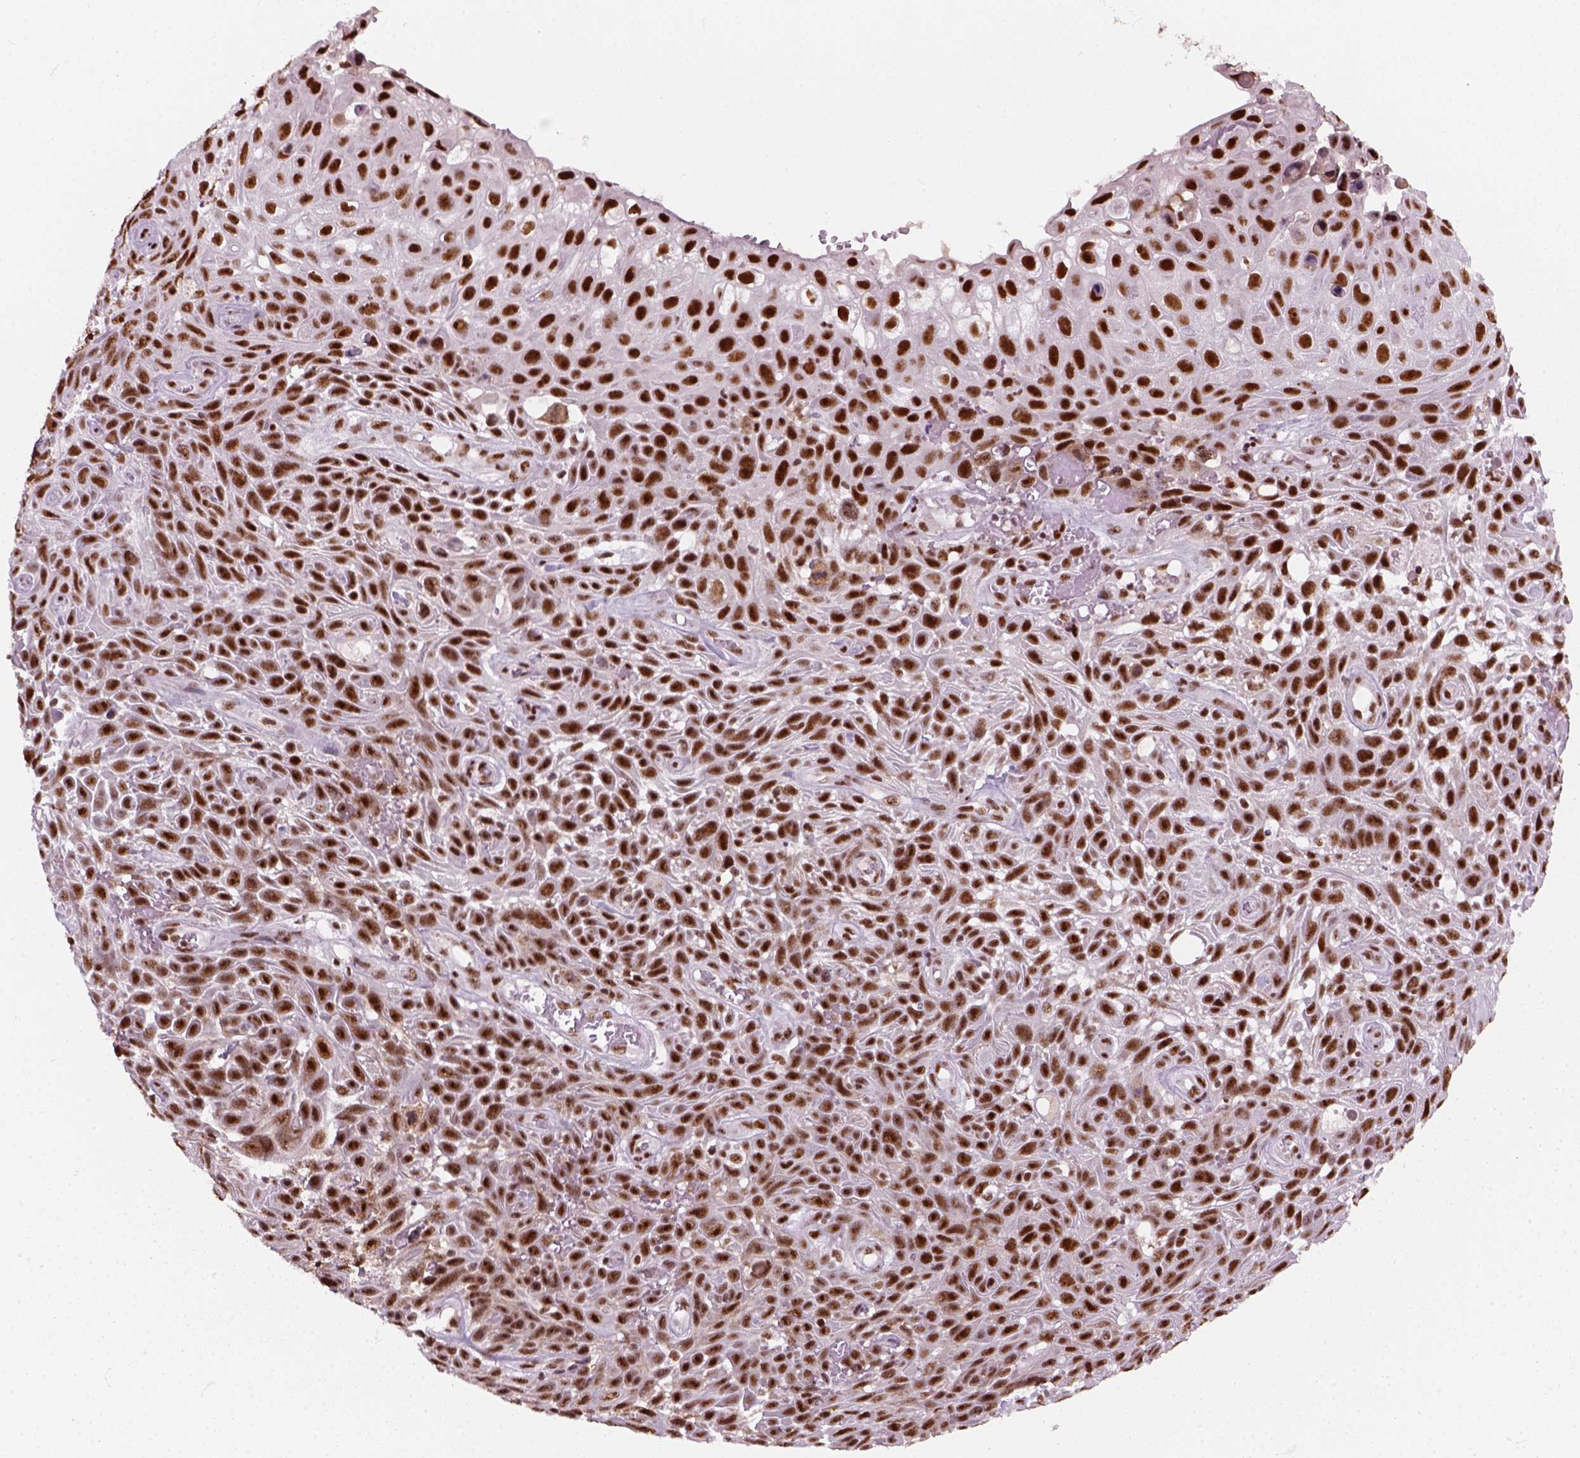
{"staining": {"intensity": "strong", "quantity": ">75%", "location": "nuclear"}, "tissue": "skin cancer", "cell_type": "Tumor cells", "image_type": "cancer", "snomed": [{"axis": "morphology", "description": "Squamous cell carcinoma, NOS"}, {"axis": "topography", "description": "Skin"}], "caption": "High-magnification brightfield microscopy of skin cancer stained with DAB (3,3'-diaminobenzidine) (brown) and counterstained with hematoxylin (blue). tumor cells exhibit strong nuclear staining is present in approximately>75% of cells. (Brightfield microscopy of DAB IHC at high magnification).", "gene": "GTF2F1", "patient": {"sex": "male", "age": 82}}